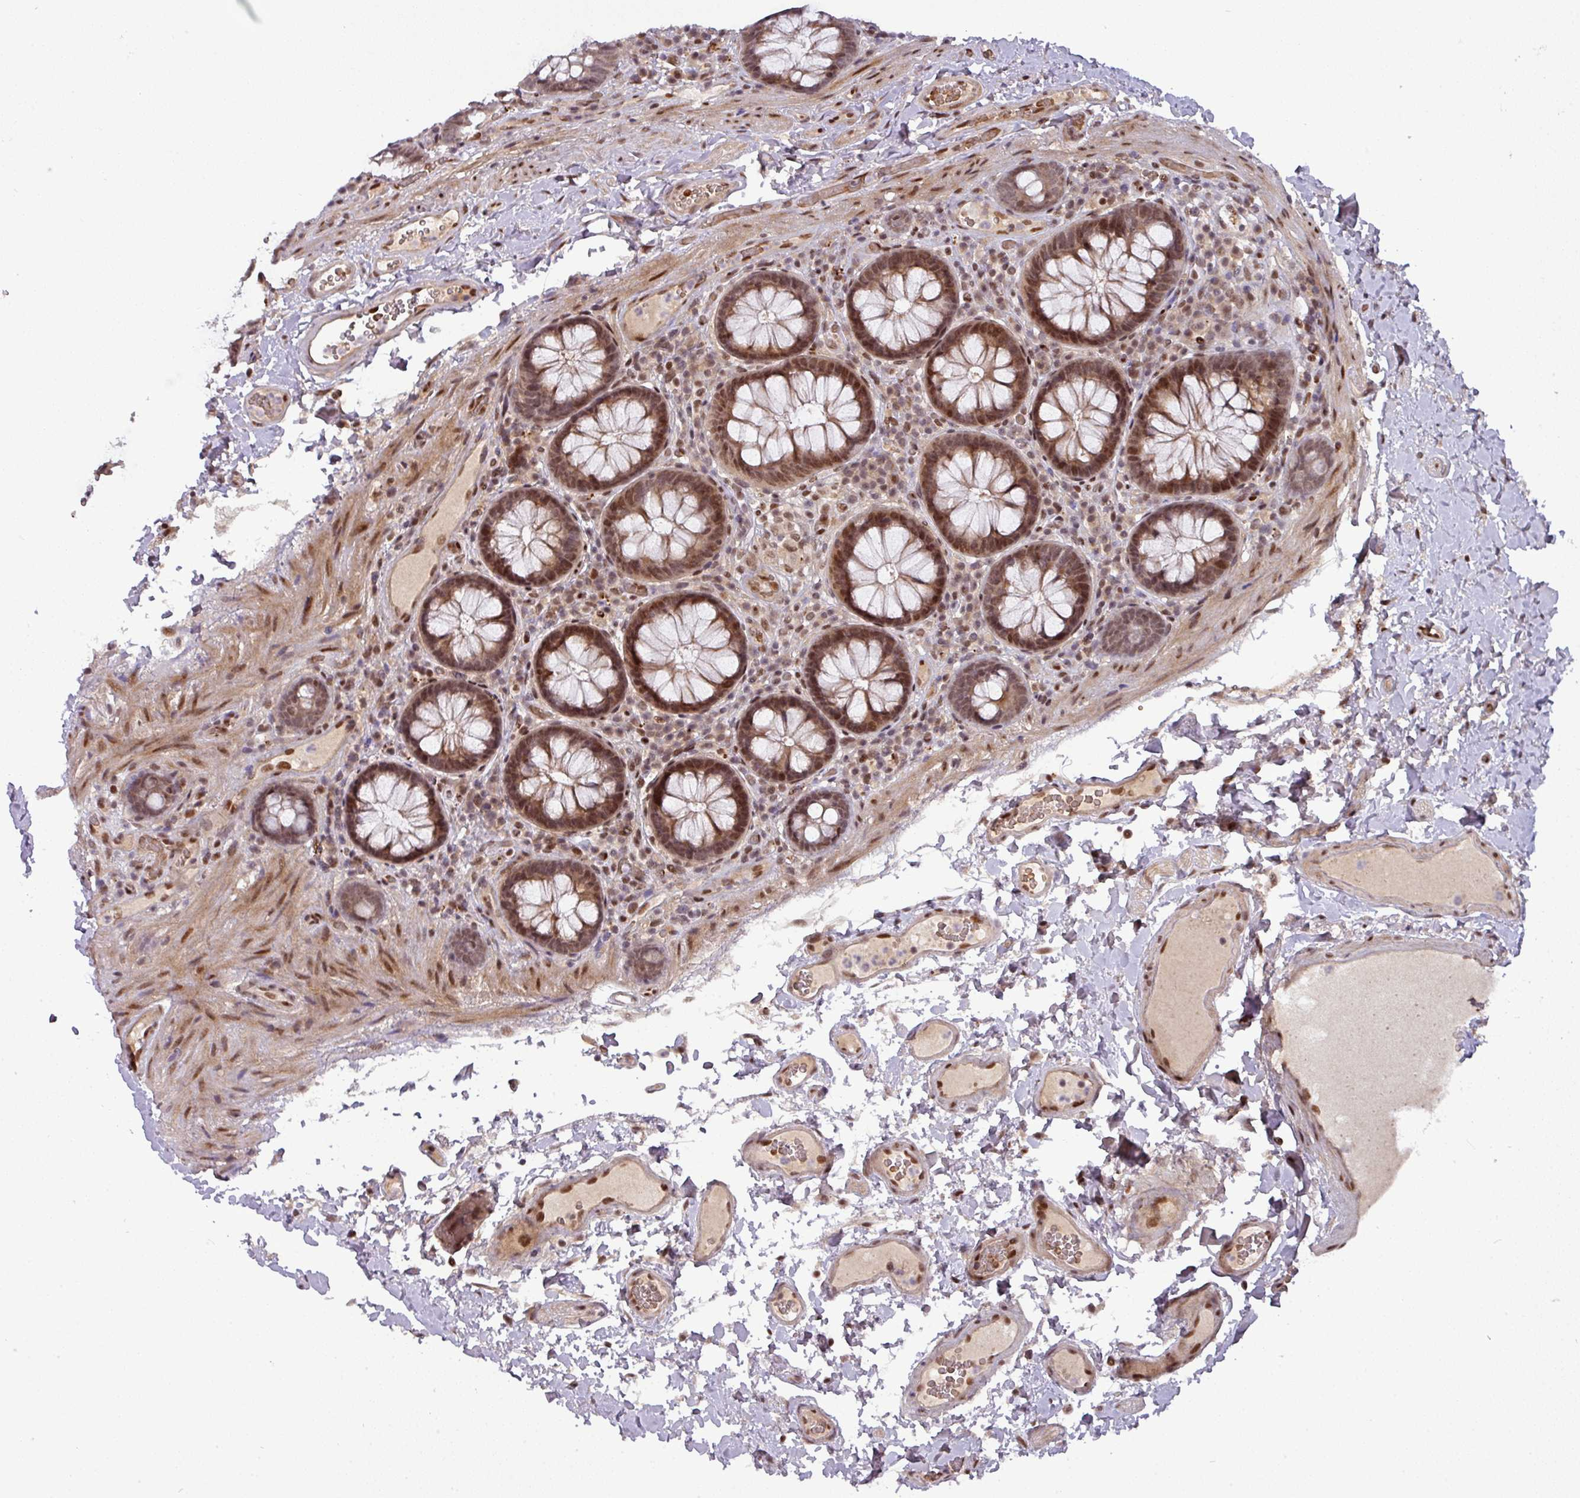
{"staining": {"intensity": "moderate", "quantity": ">75%", "location": "cytoplasmic/membranous,nuclear"}, "tissue": "colon", "cell_type": "Endothelial cells", "image_type": "normal", "snomed": [{"axis": "morphology", "description": "Normal tissue, NOS"}, {"axis": "topography", "description": "Colon"}], "caption": "Benign colon demonstrates moderate cytoplasmic/membranous,nuclear positivity in approximately >75% of endothelial cells, visualized by immunohistochemistry.", "gene": "CIC", "patient": {"sex": "male", "age": 84}}